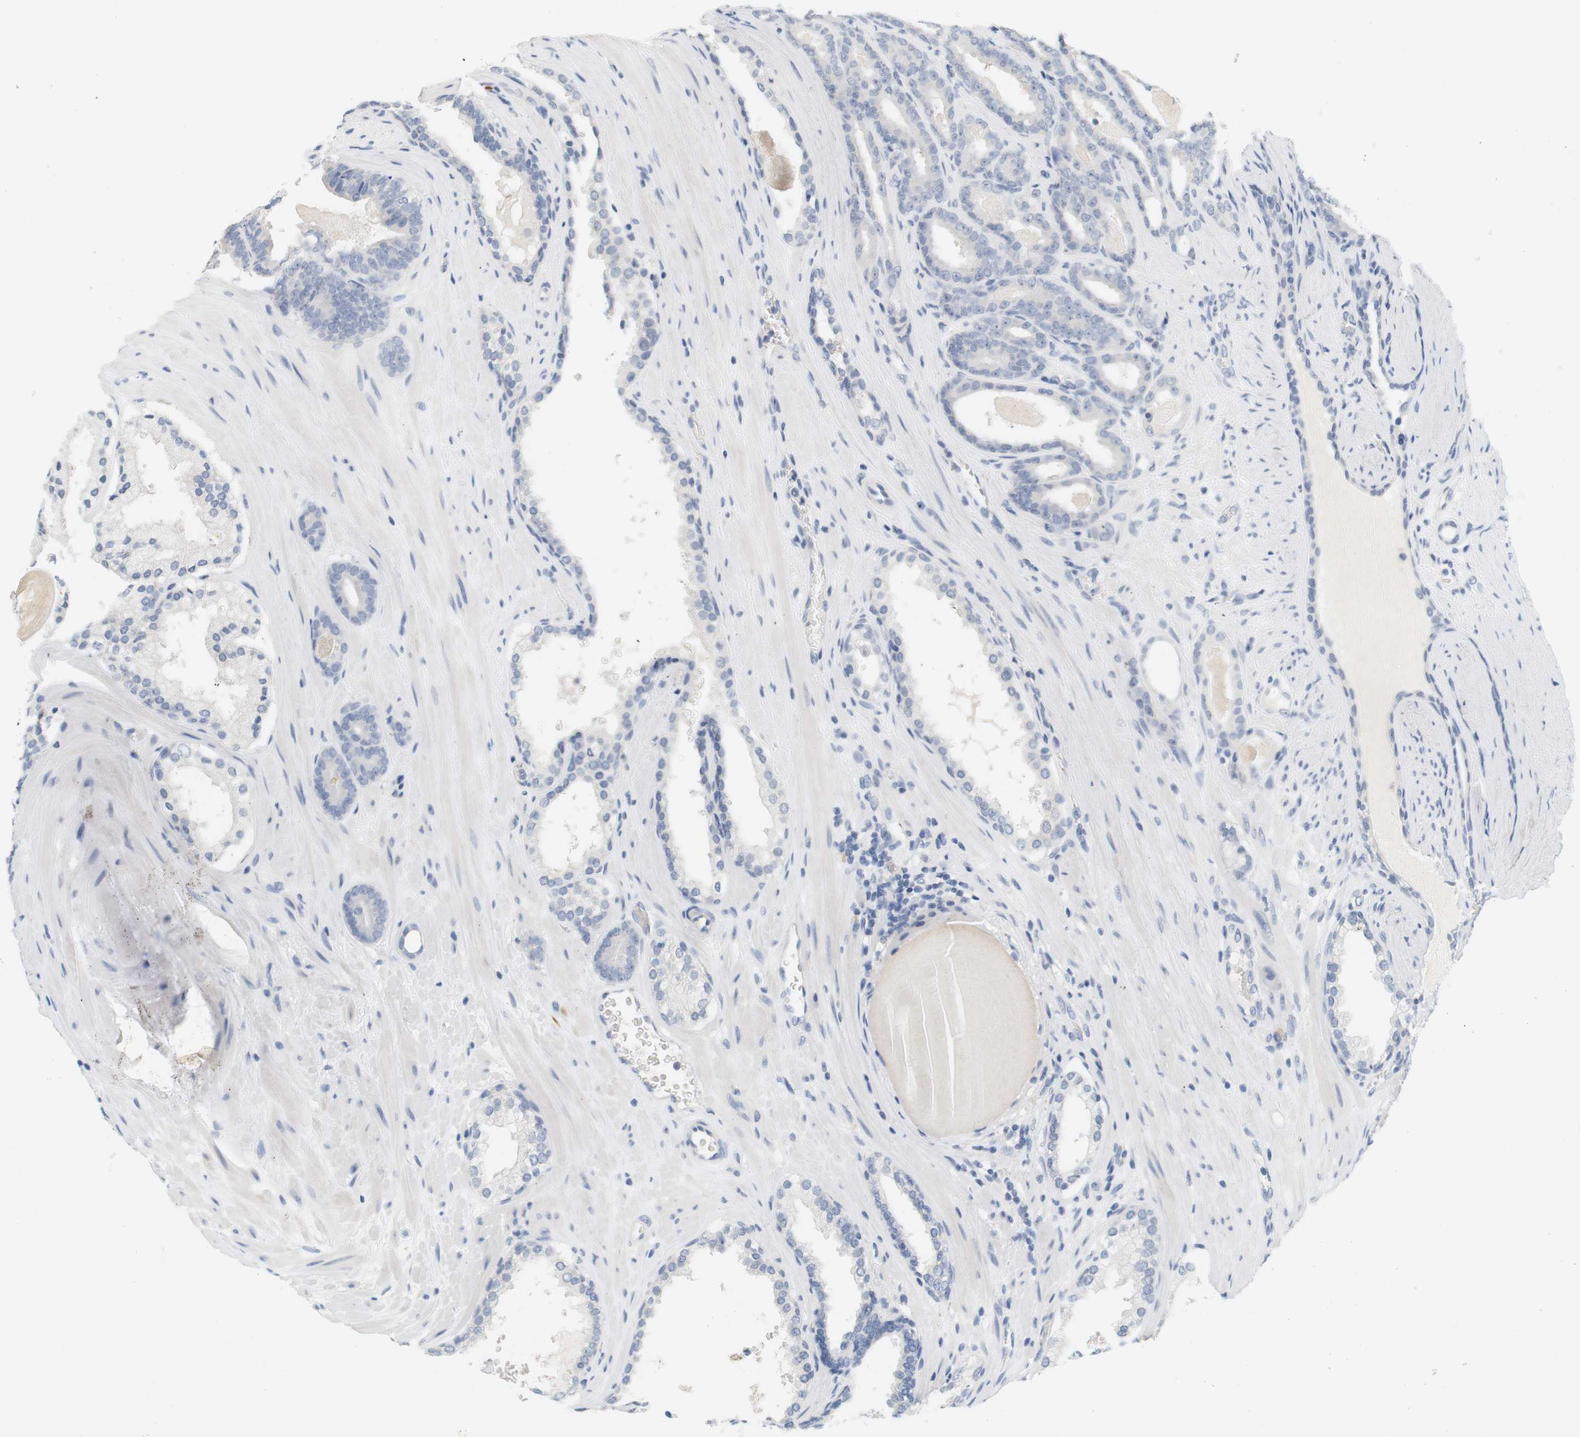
{"staining": {"intensity": "negative", "quantity": "none", "location": "none"}, "tissue": "prostate cancer", "cell_type": "Tumor cells", "image_type": "cancer", "snomed": [{"axis": "morphology", "description": "Adenocarcinoma, High grade"}, {"axis": "topography", "description": "Prostate"}], "caption": "Immunohistochemistry histopathology image of neoplastic tissue: prostate high-grade adenocarcinoma stained with DAB displays no significant protein expression in tumor cells.", "gene": "OPRM1", "patient": {"sex": "male", "age": 60}}